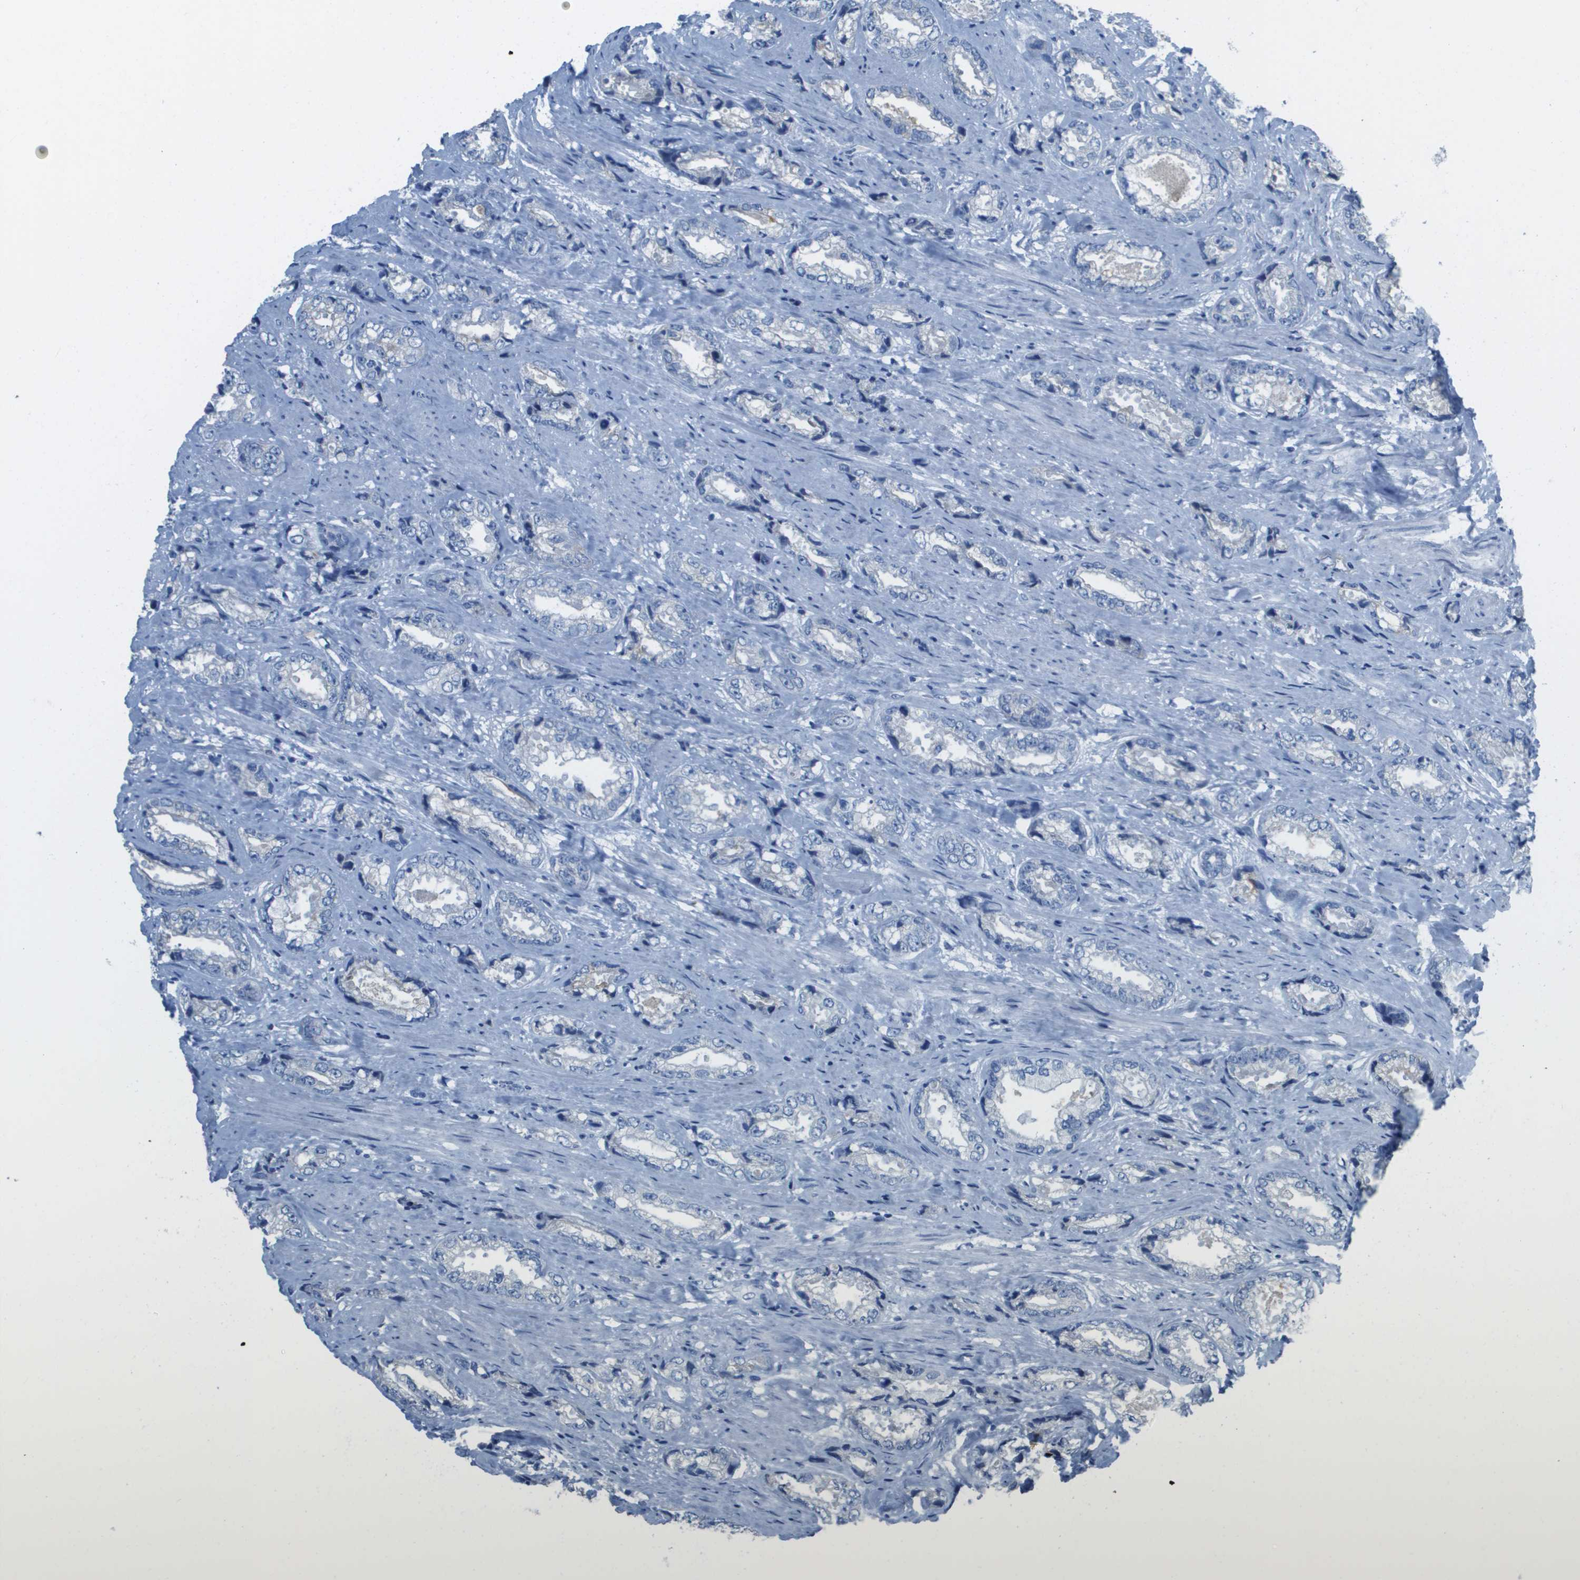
{"staining": {"intensity": "negative", "quantity": "none", "location": "none"}, "tissue": "prostate cancer", "cell_type": "Tumor cells", "image_type": "cancer", "snomed": [{"axis": "morphology", "description": "Adenocarcinoma, High grade"}, {"axis": "topography", "description": "Prostate"}], "caption": "IHC image of neoplastic tissue: prostate cancer (high-grade adenocarcinoma) stained with DAB (3,3'-diaminobenzidine) demonstrates no significant protein expression in tumor cells.", "gene": "PTGDR2", "patient": {"sex": "male", "age": 61}}